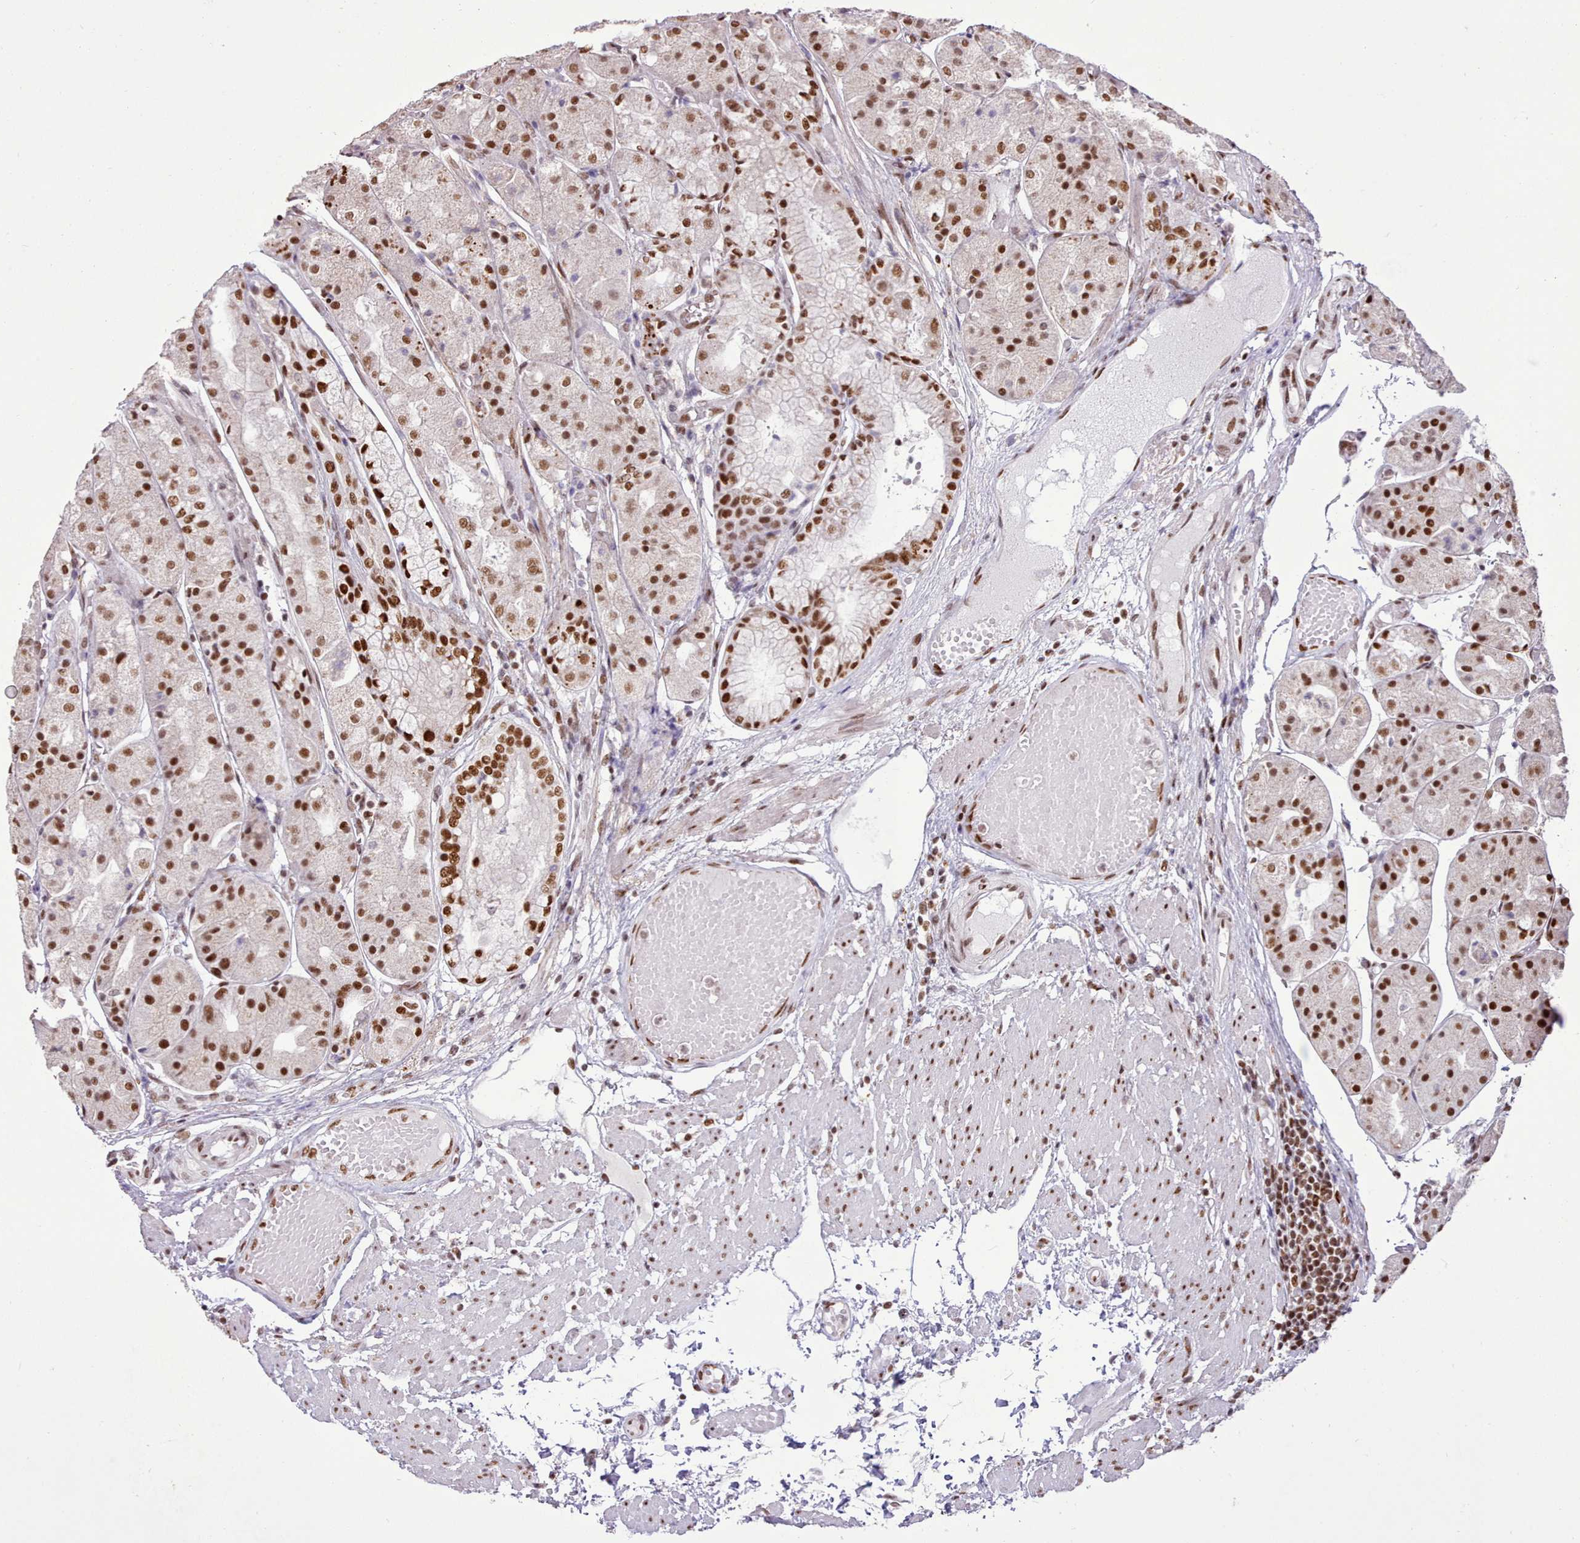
{"staining": {"intensity": "strong", "quantity": ">75%", "location": "nuclear"}, "tissue": "stomach", "cell_type": "Glandular cells", "image_type": "normal", "snomed": [{"axis": "morphology", "description": "Normal tissue, NOS"}, {"axis": "topography", "description": "Stomach, upper"}], "caption": "A photomicrograph of stomach stained for a protein reveals strong nuclear brown staining in glandular cells.", "gene": "TAF15", "patient": {"sex": "male", "age": 72}}